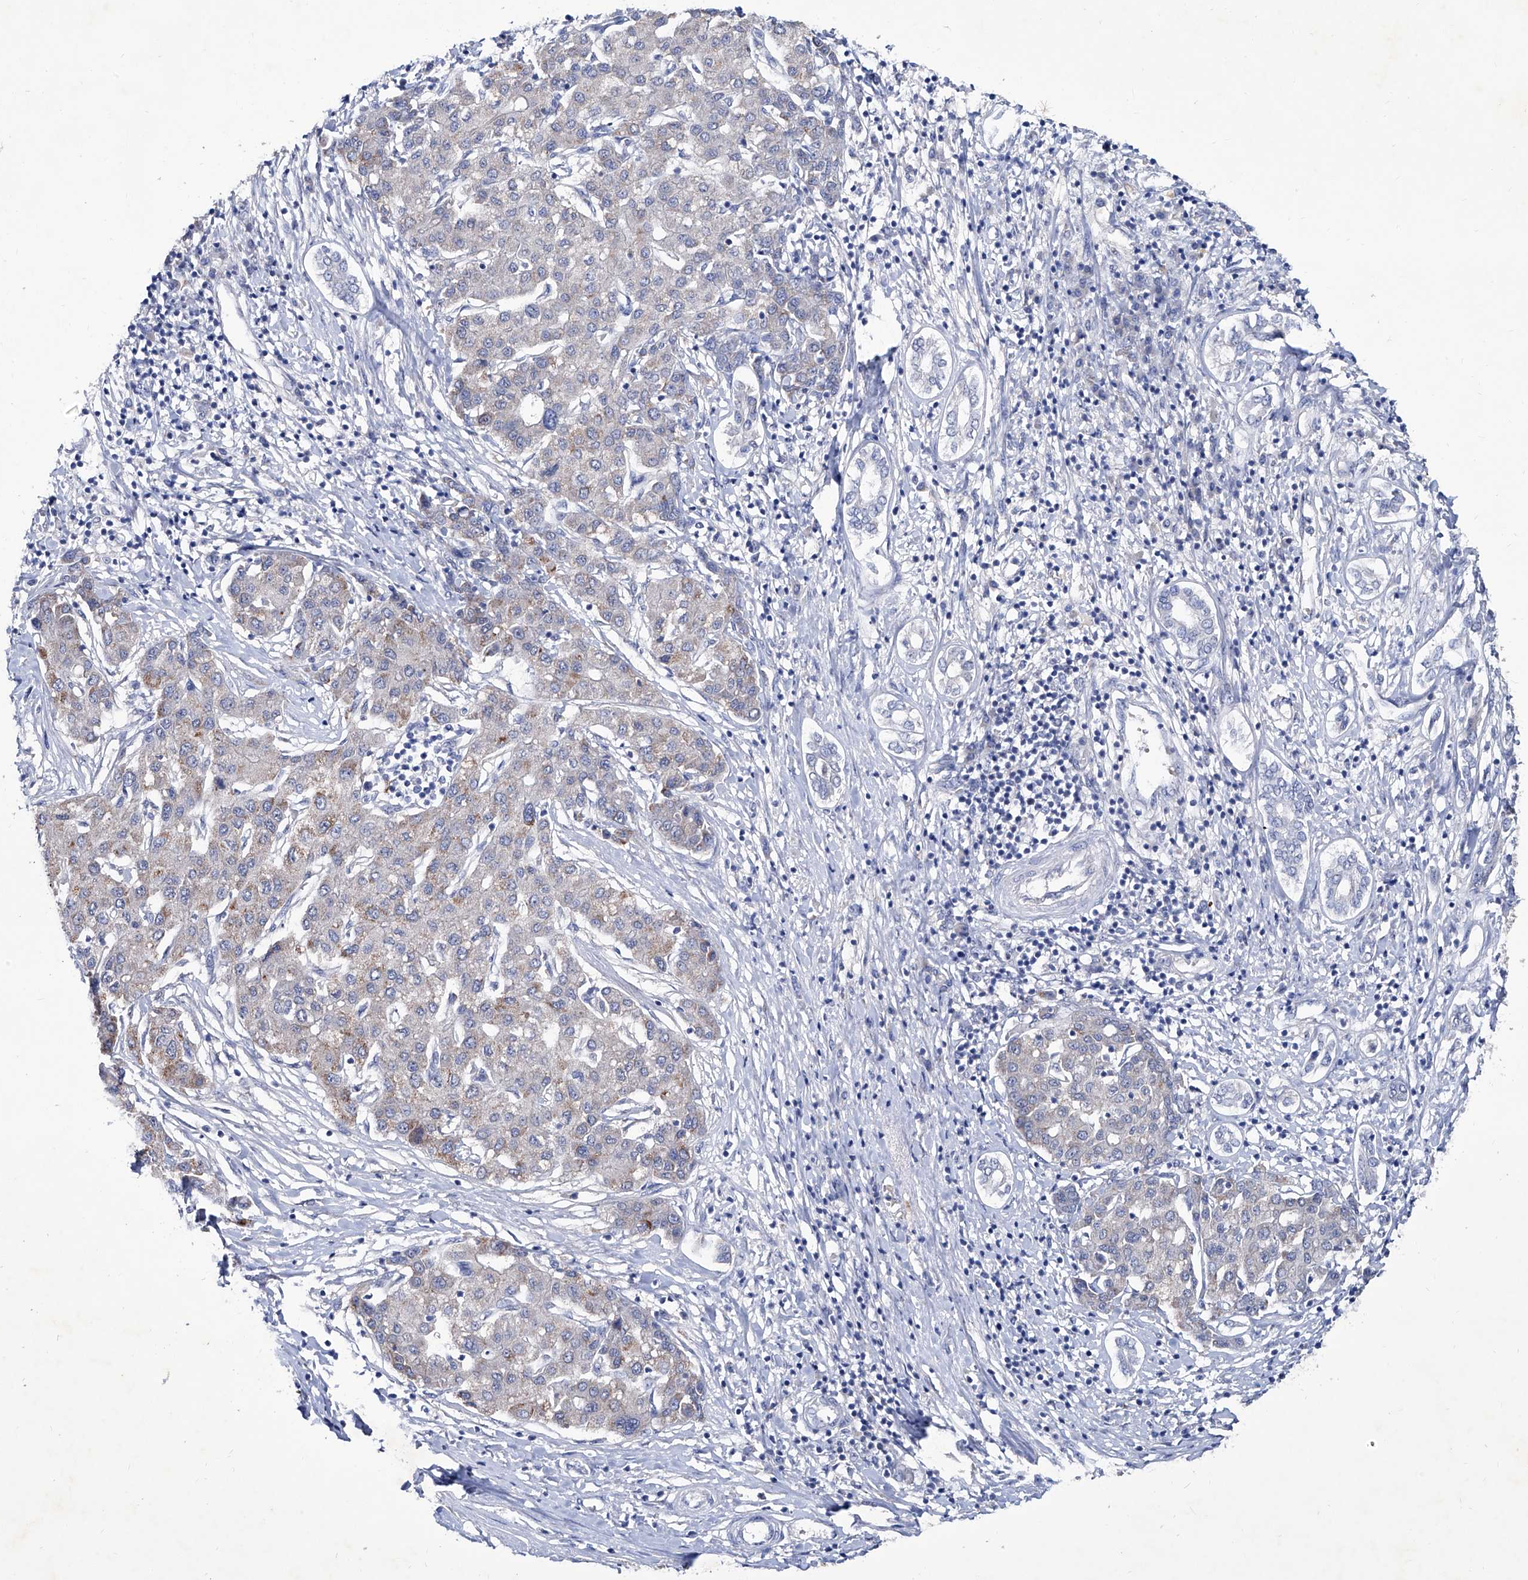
{"staining": {"intensity": "weak", "quantity": "<25%", "location": "cytoplasmic/membranous"}, "tissue": "liver cancer", "cell_type": "Tumor cells", "image_type": "cancer", "snomed": [{"axis": "morphology", "description": "Carcinoma, Hepatocellular, NOS"}, {"axis": "topography", "description": "Liver"}], "caption": "The image shows no staining of tumor cells in hepatocellular carcinoma (liver).", "gene": "KLHL17", "patient": {"sex": "male", "age": 65}}